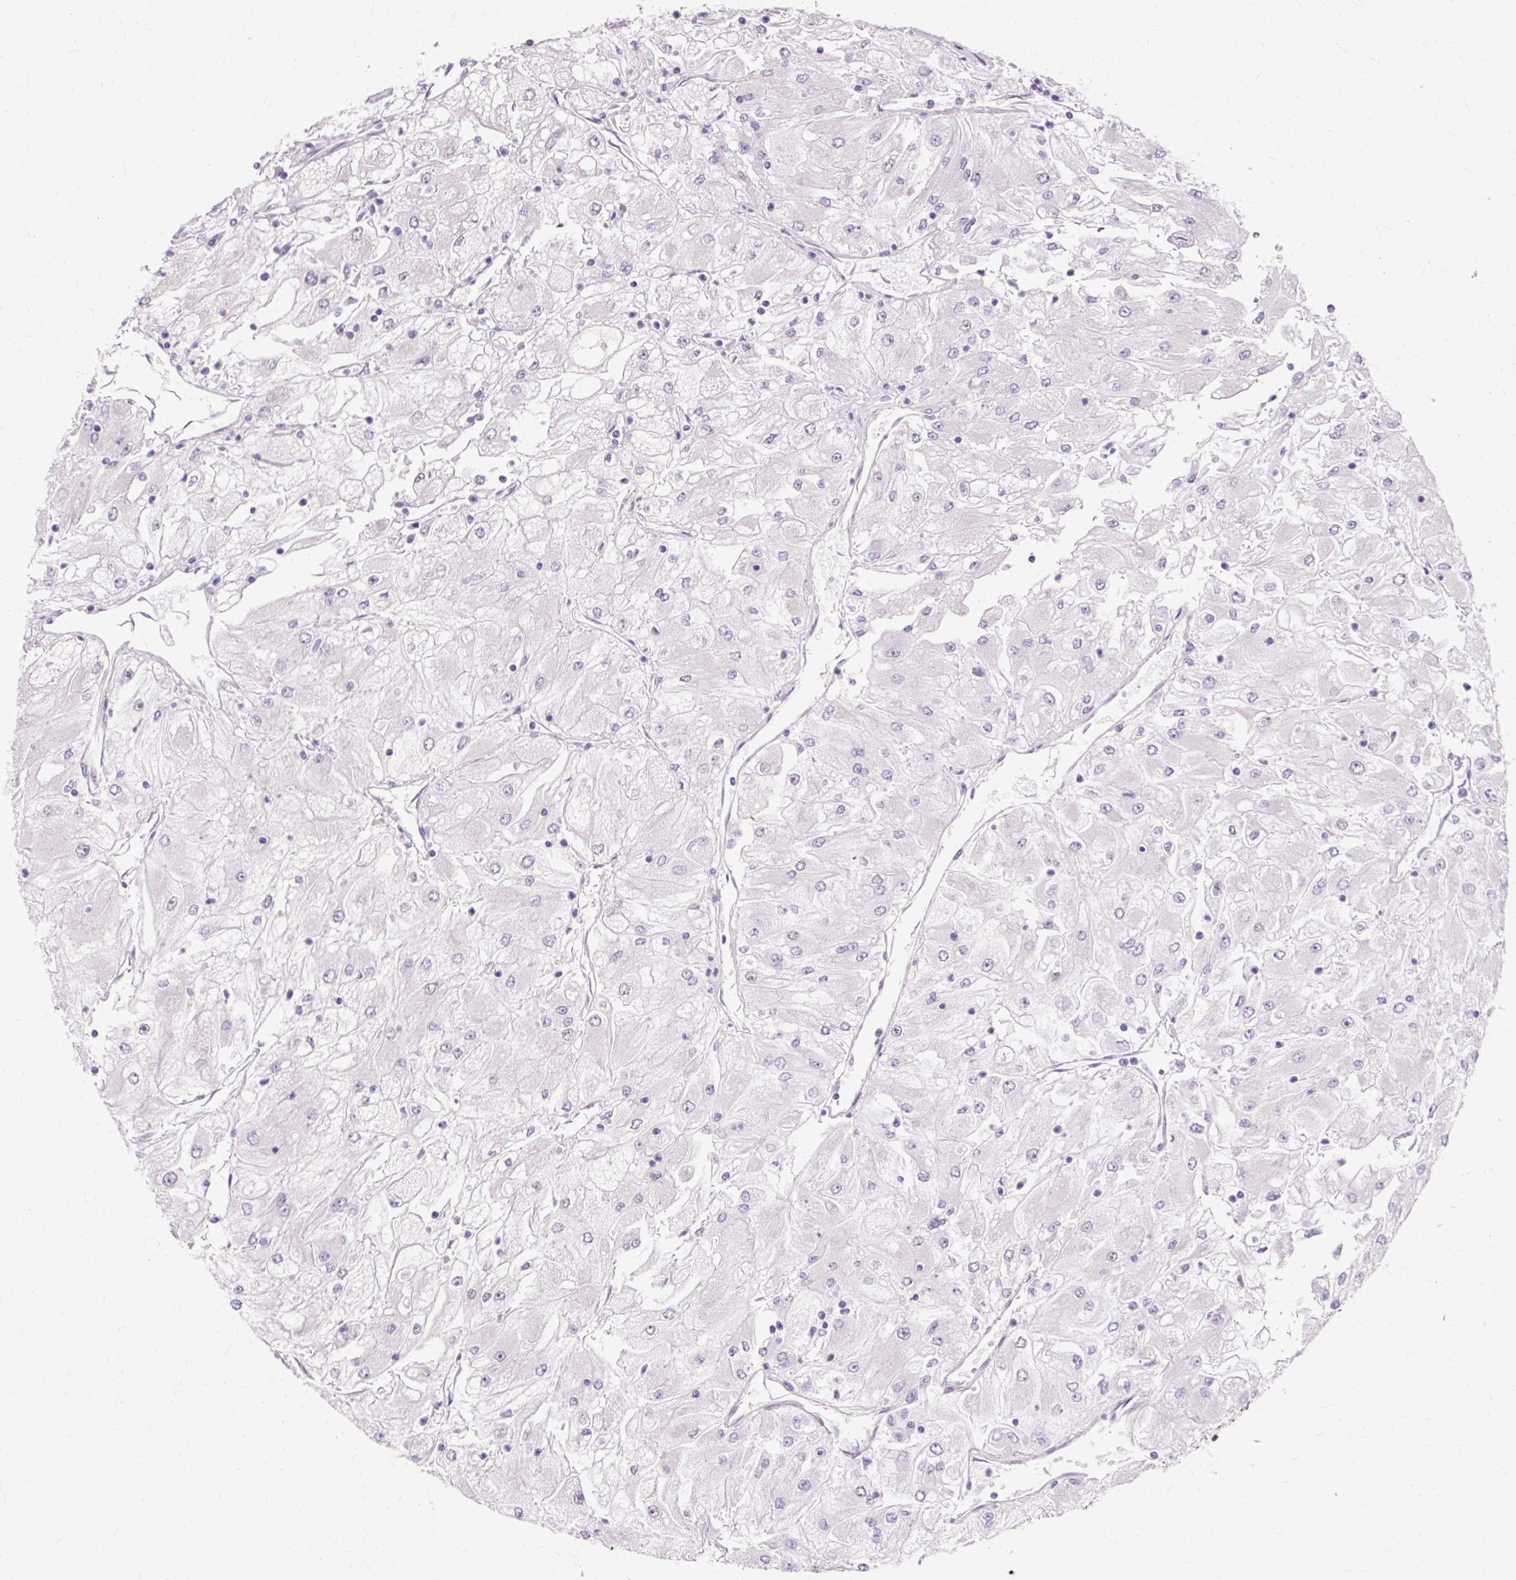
{"staining": {"intensity": "negative", "quantity": "none", "location": "none"}, "tissue": "renal cancer", "cell_type": "Tumor cells", "image_type": "cancer", "snomed": [{"axis": "morphology", "description": "Adenocarcinoma, NOS"}, {"axis": "topography", "description": "Kidney"}], "caption": "Protein analysis of renal cancer shows no significant positivity in tumor cells. (DAB (3,3'-diaminobenzidine) IHC, high magnification).", "gene": "IRX2", "patient": {"sex": "male", "age": 80}}